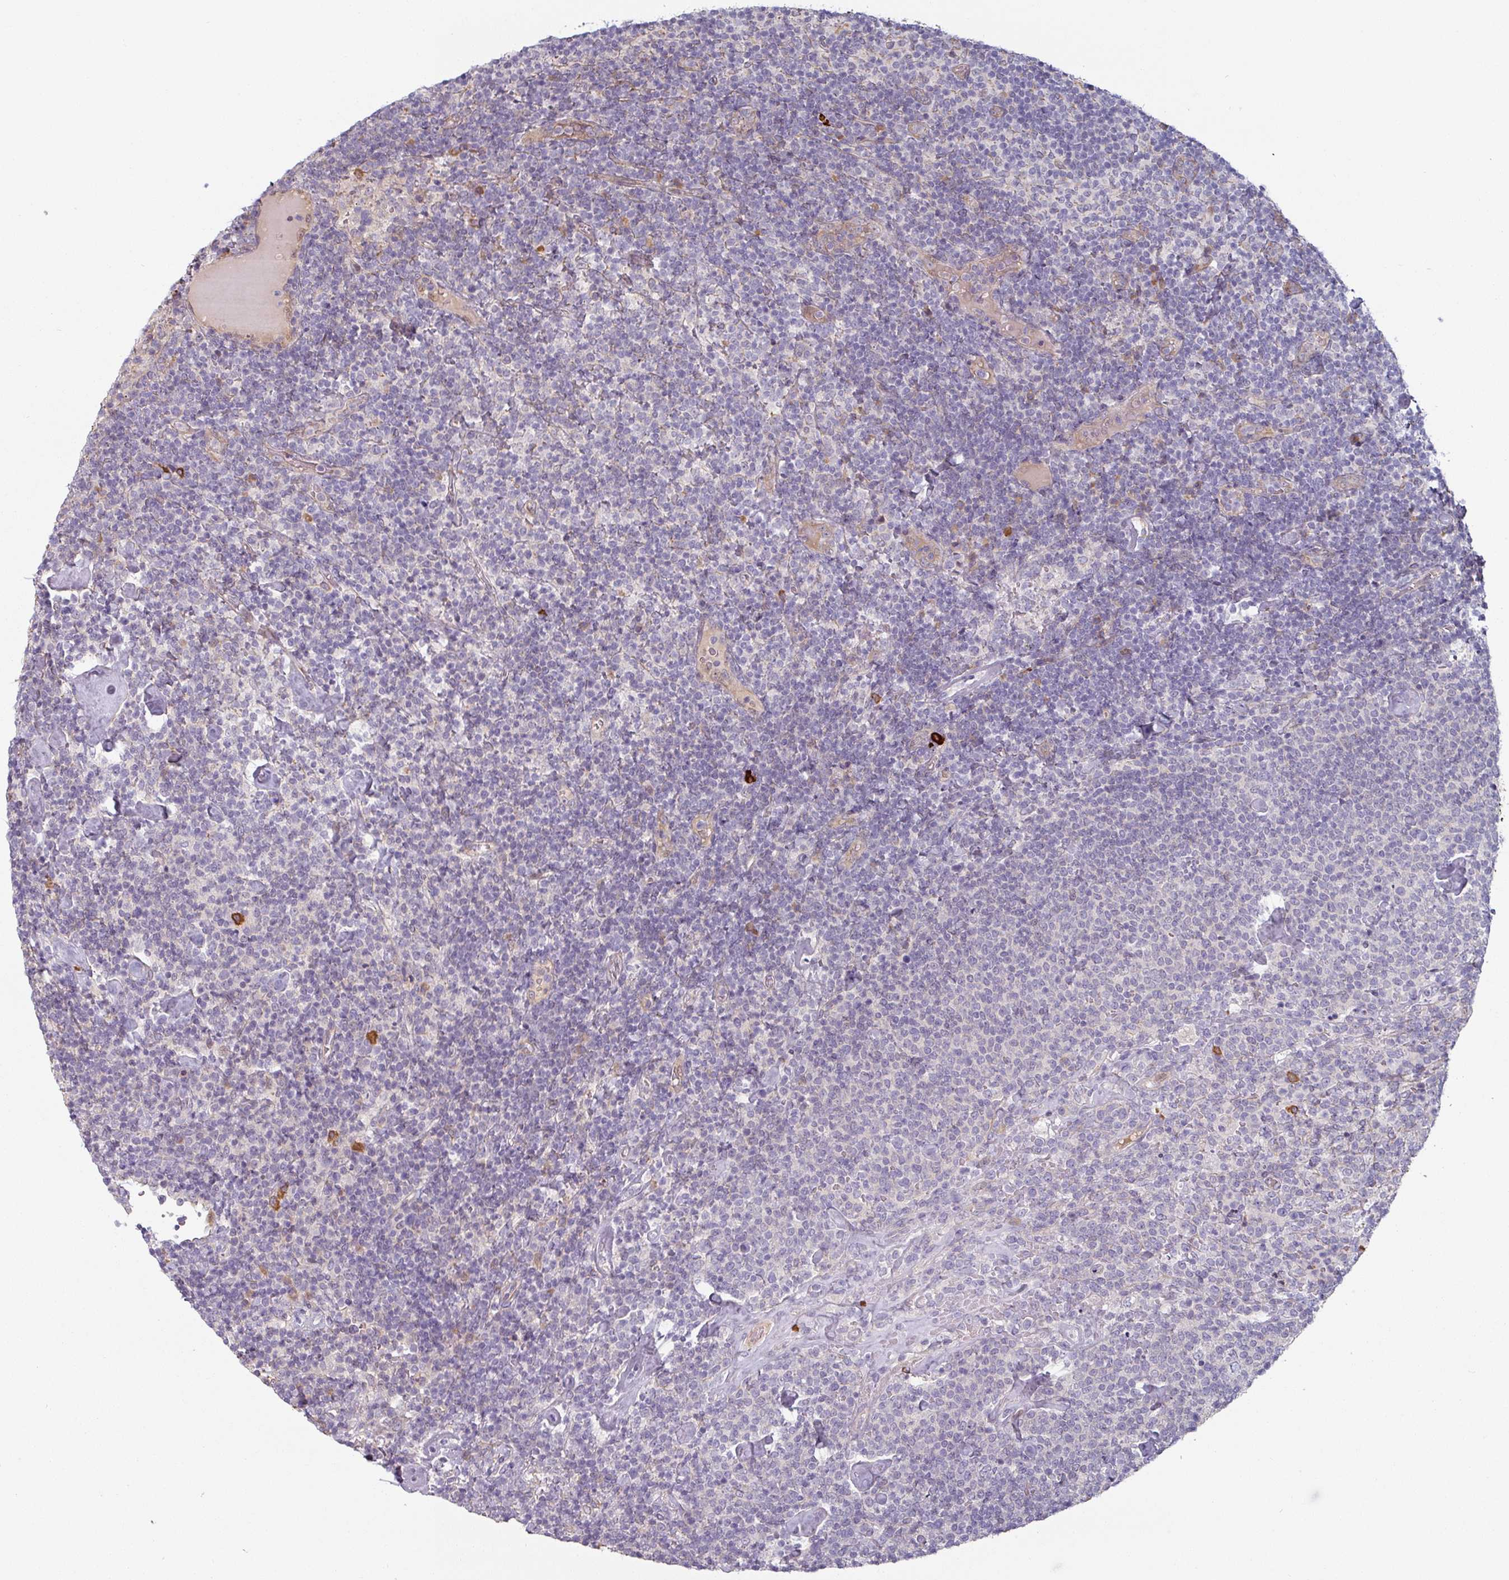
{"staining": {"intensity": "negative", "quantity": "none", "location": "none"}, "tissue": "lymphoma", "cell_type": "Tumor cells", "image_type": "cancer", "snomed": [{"axis": "morphology", "description": "Malignant lymphoma, non-Hodgkin's type, High grade"}, {"axis": "topography", "description": "Lymph node"}], "caption": "There is no significant staining in tumor cells of lymphoma.", "gene": "CEP78", "patient": {"sex": "male", "age": 61}}